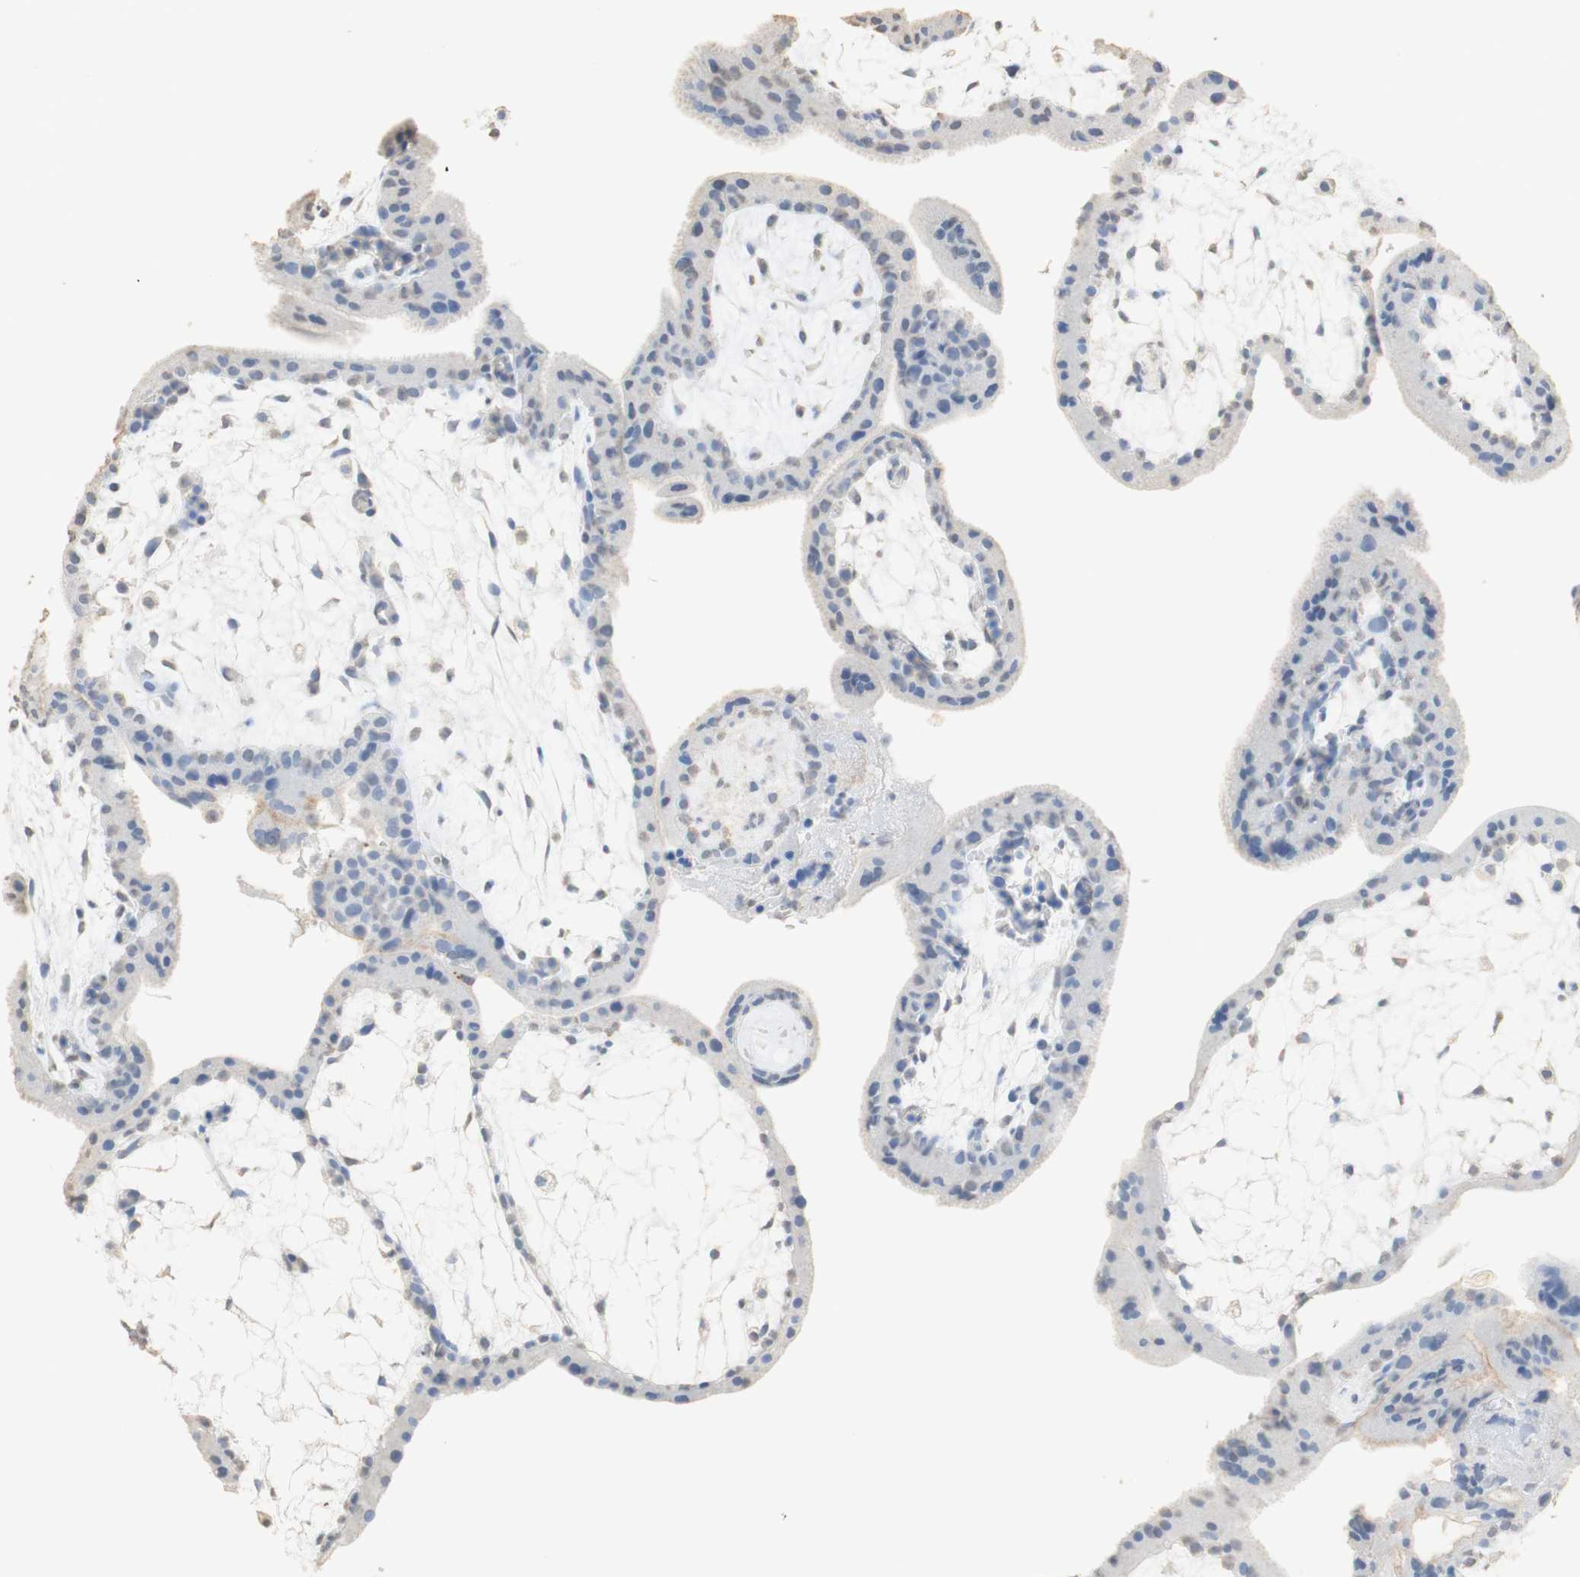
{"staining": {"intensity": "weak", "quantity": "25%-75%", "location": "cytoplasmic/membranous"}, "tissue": "placenta", "cell_type": "Decidual cells", "image_type": "normal", "snomed": [{"axis": "morphology", "description": "Normal tissue, NOS"}, {"axis": "topography", "description": "Placenta"}], "caption": "Immunohistochemical staining of benign placenta reveals weak cytoplasmic/membranous protein positivity in approximately 25%-75% of decidual cells.", "gene": "L1CAM", "patient": {"sex": "female", "age": 35}}